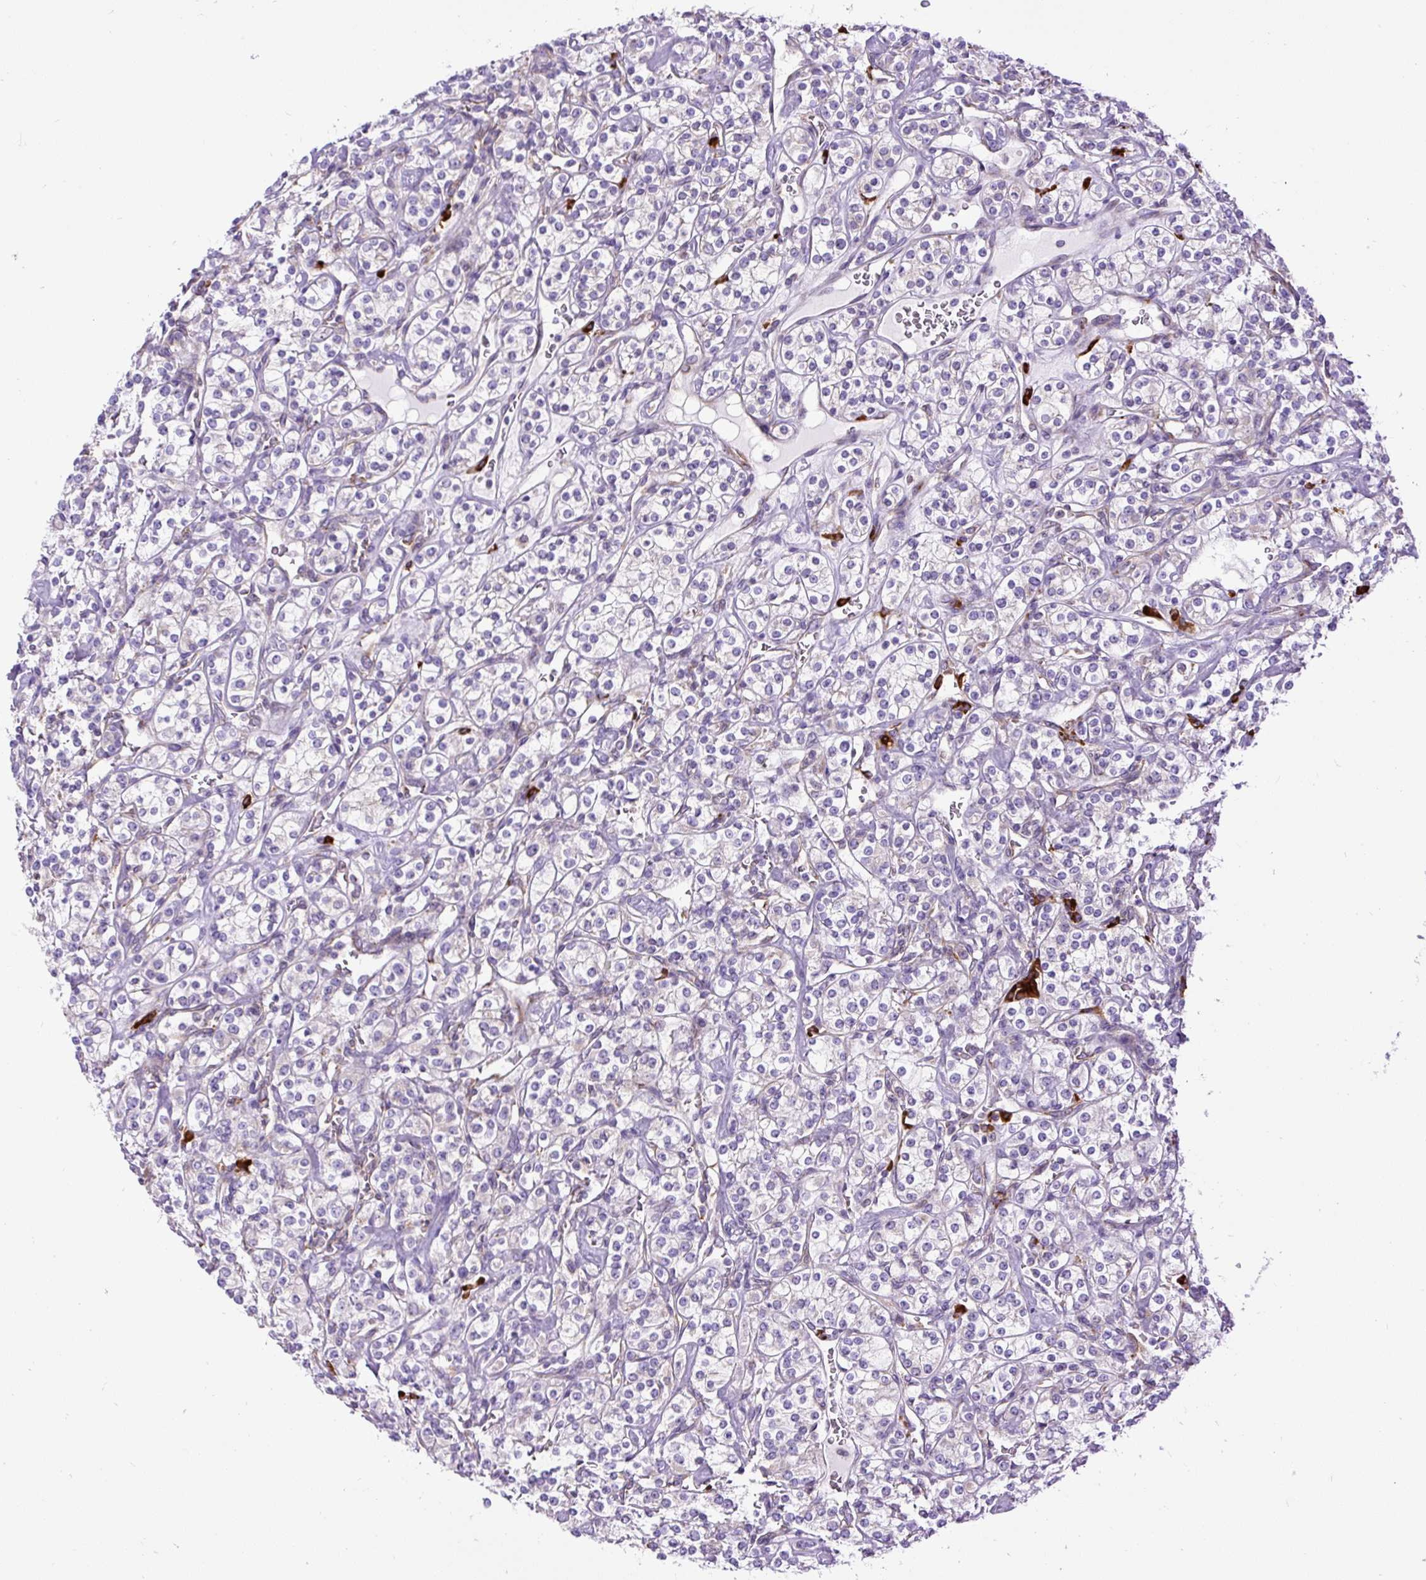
{"staining": {"intensity": "negative", "quantity": "none", "location": "none"}, "tissue": "renal cancer", "cell_type": "Tumor cells", "image_type": "cancer", "snomed": [{"axis": "morphology", "description": "Adenocarcinoma, NOS"}, {"axis": "topography", "description": "Kidney"}], "caption": "Immunohistochemistry (IHC) of human renal cancer (adenocarcinoma) demonstrates no staining in tumor cells.", "gene": "DDOST", "patient": {"sex": "male", "age": 77}}